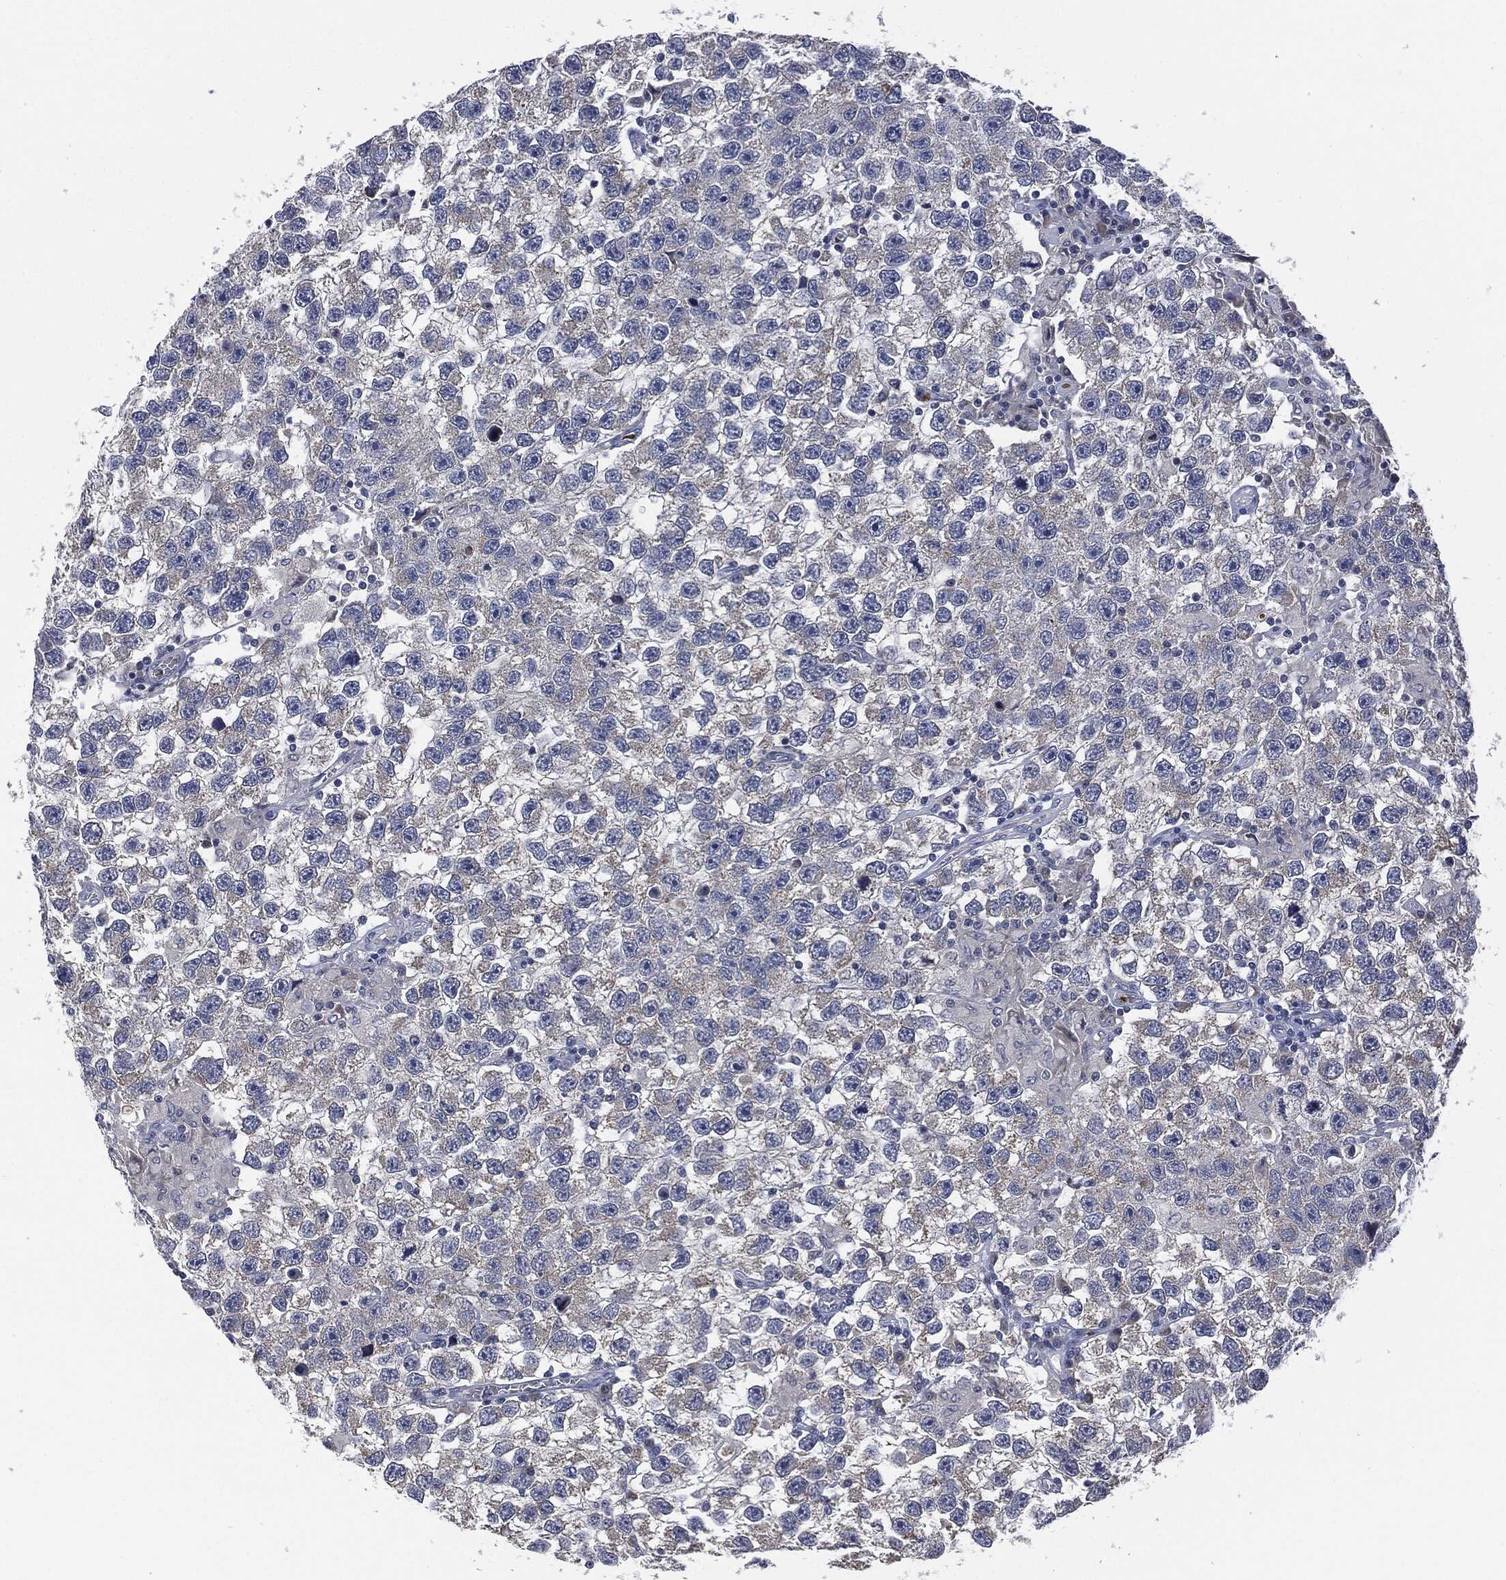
{"staining": {"intensity": "negative", "quantity": "none", "location": "none"}, "tissue": "testis cancer", "cell_type": "Tumor cells", "image_type": "cancer", "snomed": [{"axis": "morphology", "description": "Seminoma, NOS"}, {"axis": "topography", "description": "Testis"}], "caption": "Tumor cells are negative for protein expression in human testis cancer.", "gene": "SIGLEC9", "patient": {"sex": "male", "age": 26}}